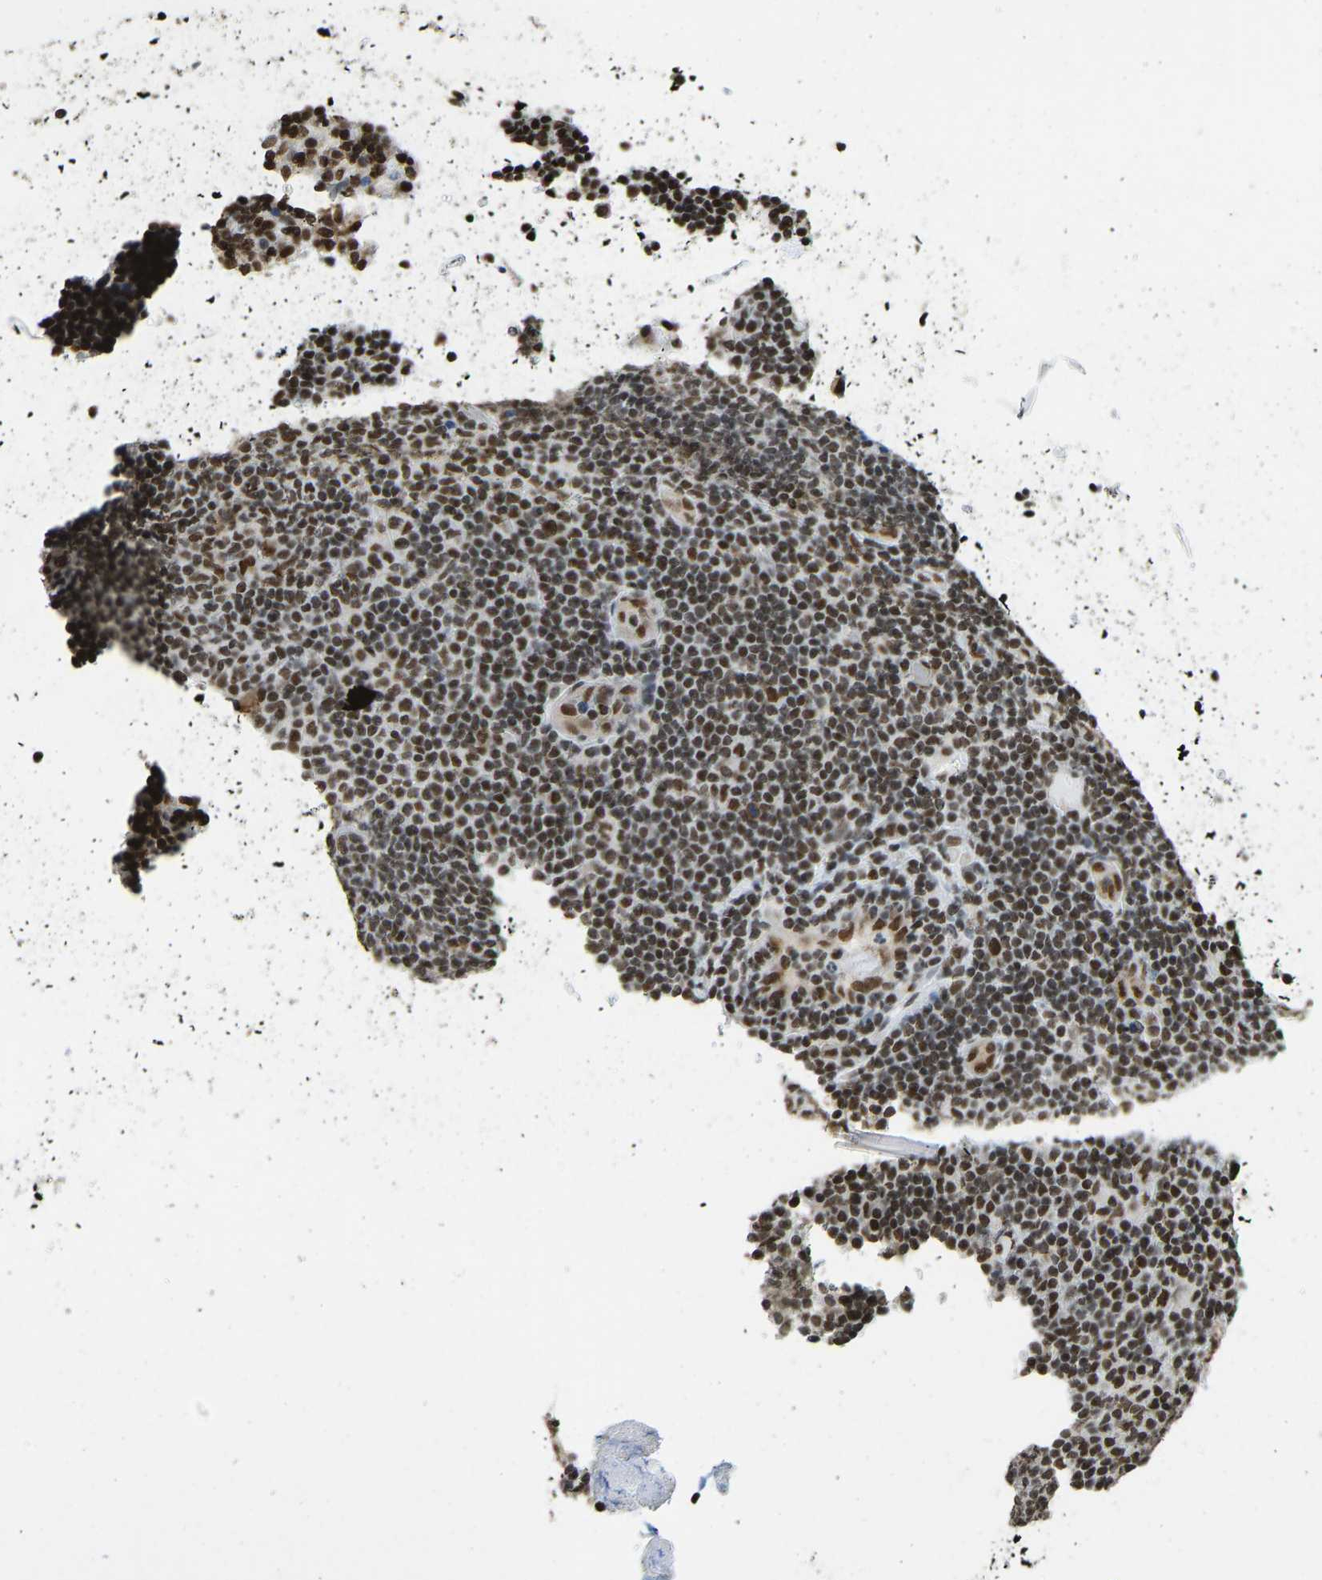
{"staining": {"intensity": "moderate", "quantity": ">75%", "location": "nuclear"}, "tissue": "lymphoma", "cell_type": "Tumor cells", "image_type": "cancer", "snomed": [{"axis": "morphology", "description": "Malignant lymphoma, non-Hodgkin's type, Low grade"}, {"axis": "topography", "description": "Lymph node"}], "caption": "A photomicrograph of malignant lymphoma, non-Hodgkin's type (low-grade) stained for a protein exhibits moderate nuclear brown staining in tumor cells.", "gene": "ZSCAN20", "patient": {"sex": "male", "age": 66}}